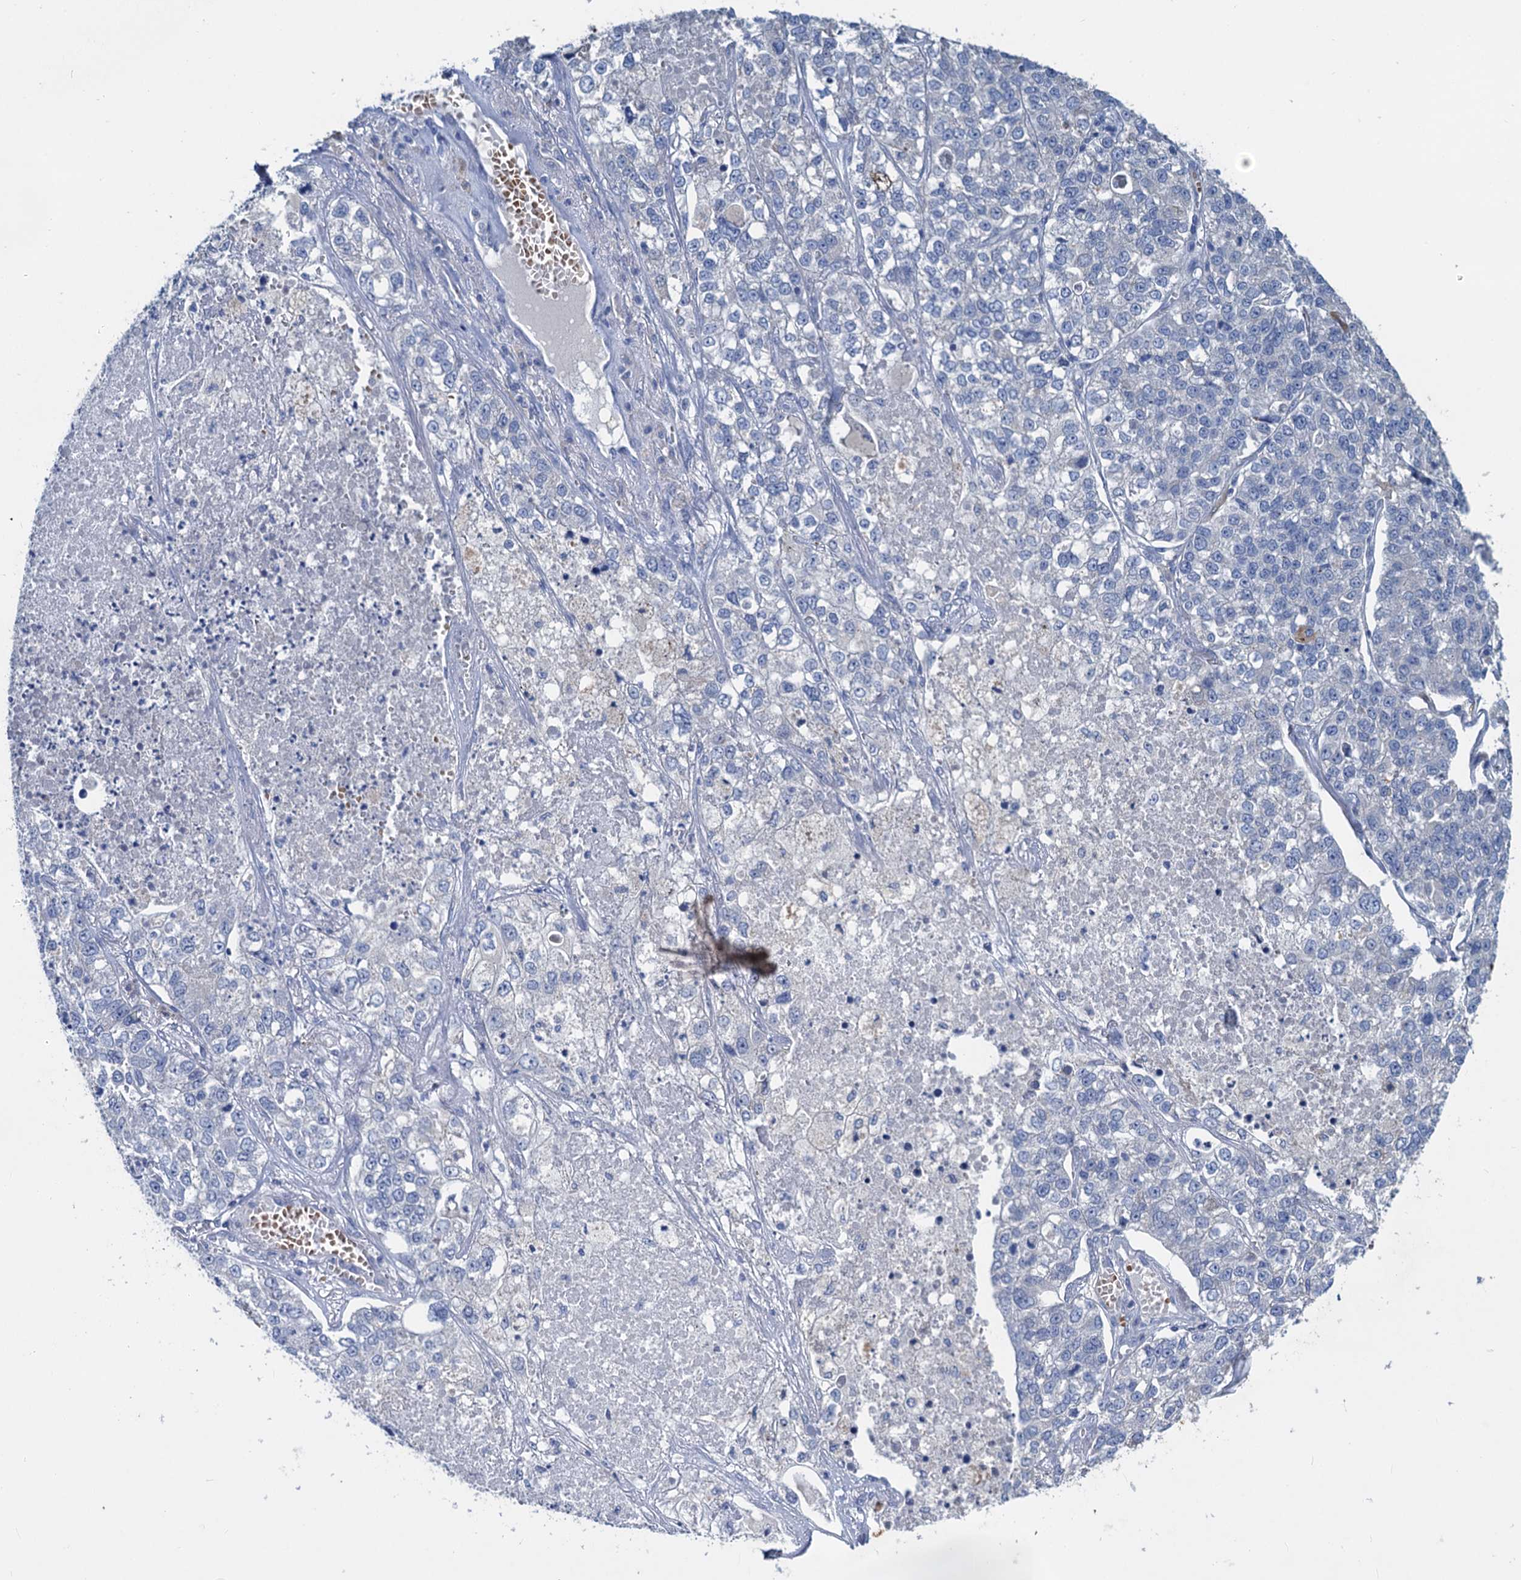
{"staining": {"intensity": "negative", "quantity": "none", "location": "none"}, "tissue": "lung cancer", "cell_type": "Tumor cells", "image_type": "cancer", "snomed": [{"axis": "morphology", "description": "Adenocarcinoma, NOS"}, {"axis": "topography", "description": "Lung"}], "caption": "Lung cancer (adenocarcinoma) stained for a protein using IHC demonstrates no positivity tumor cells.", "gene": "RTKN2", "patient": {"sex": "male", "age": 49}}